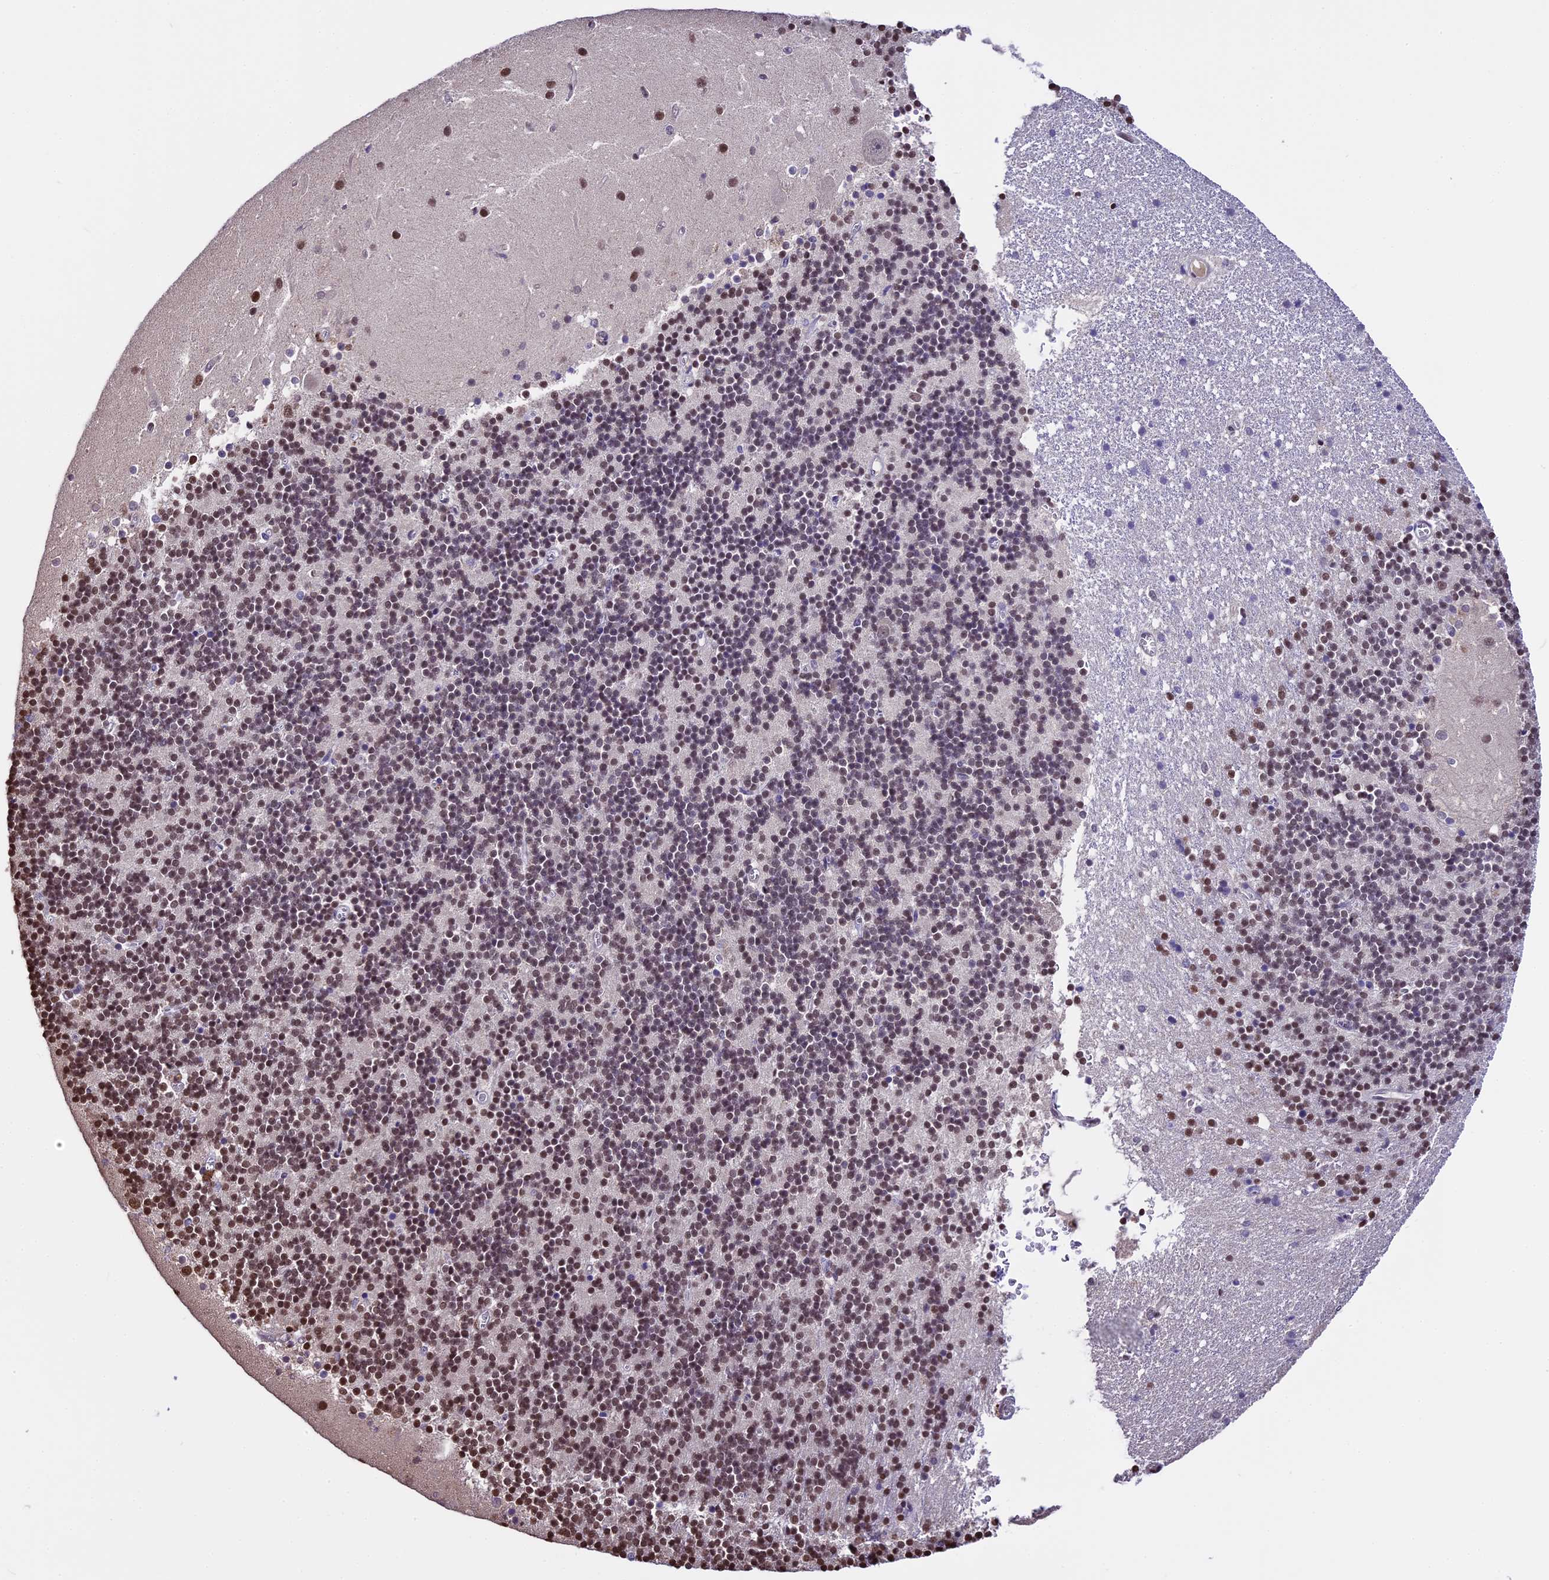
{"staining": {"intensity": "moderate", "quantity": "25%-75%", "location": "nuclear"}, "tissue": "cerebellum", "cell_type": "Cells in granular layer", "image_type": "normal", "snomed": [{"axis": "morphology", "description": "Normal tissue, NOS"}, {"axis": "topography", "description": "Cerebellum"}], "caption": "IHC photomicrograph of normal cerebellum stained for a protein (brown), which demonstrates medium levels of moderate nuclear expression in about 25%-75% of cells in granular layer.", "gene": "POLR3E", "patient": {"sex": "male", "age": 54}}